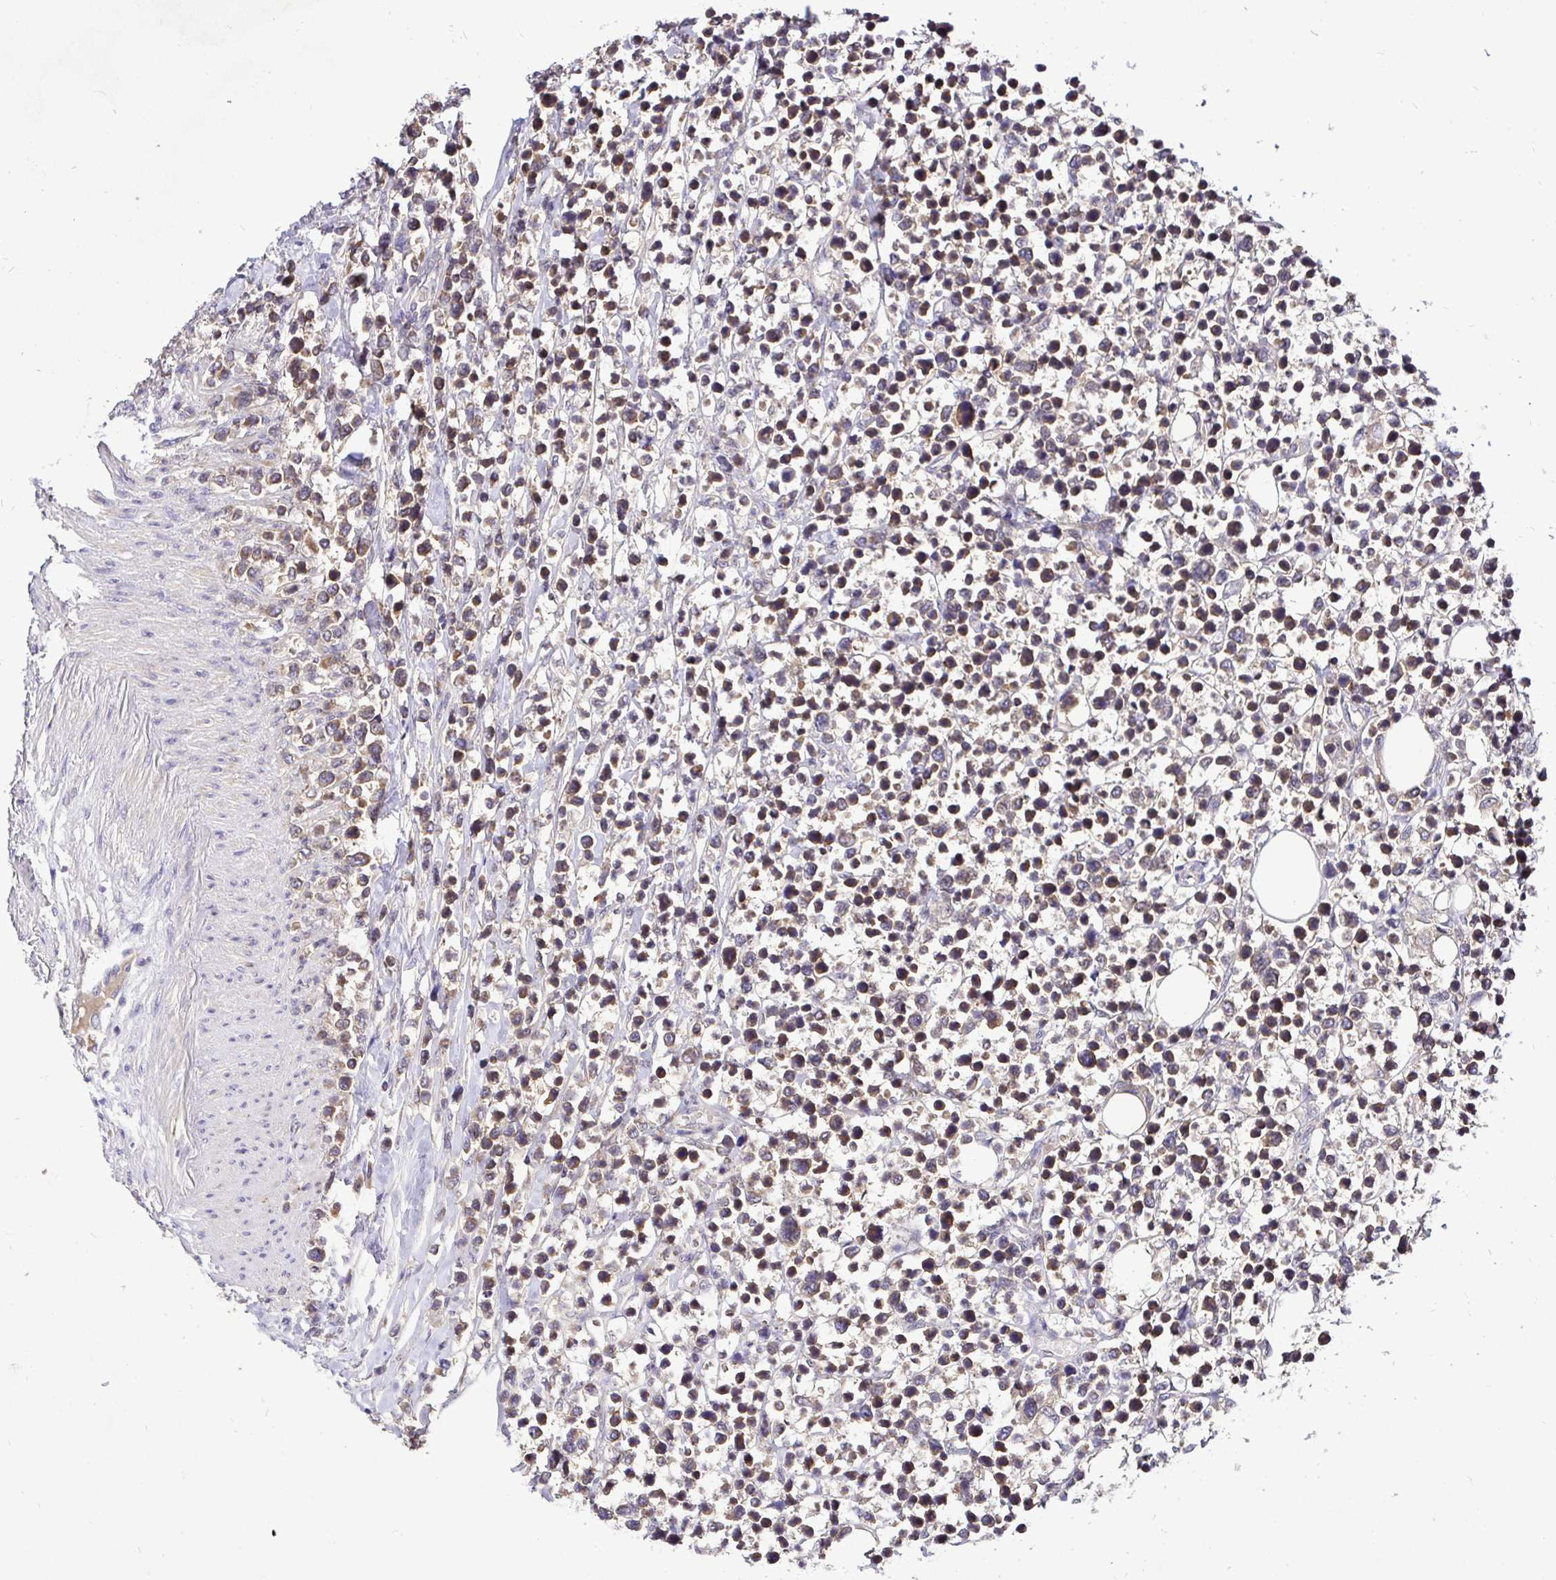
{"staining": {"intensity": "weak", "quantity": "25%-75%", "location": "cytoplasmic/membranous"}, "tissue": "lymphoma", "cell_type": "Tumor cells", "image_type": "cancer", "snomed": [{"axis": "morphology", "description": "Malignant lymphoma, non-Hodgkin's type, High grade"}, {"axis": "topography", "description": "Soft tissue"}], "caption": "High-grade malignant lymphoma, non-Hodgkin's type tissue exhibits weak cytoplasmic/membranous expression in approximately 25%-75% of tumor cells, visualized by immunohistochemistry. (Stains: DAB (3,3'-diaminobenzidine) in brown, nuclei in blue, Microscopy: brightfield microscopy at high magnification).", "gene": "UBE2M", "patient": {"sex": "female", "age": 56}}